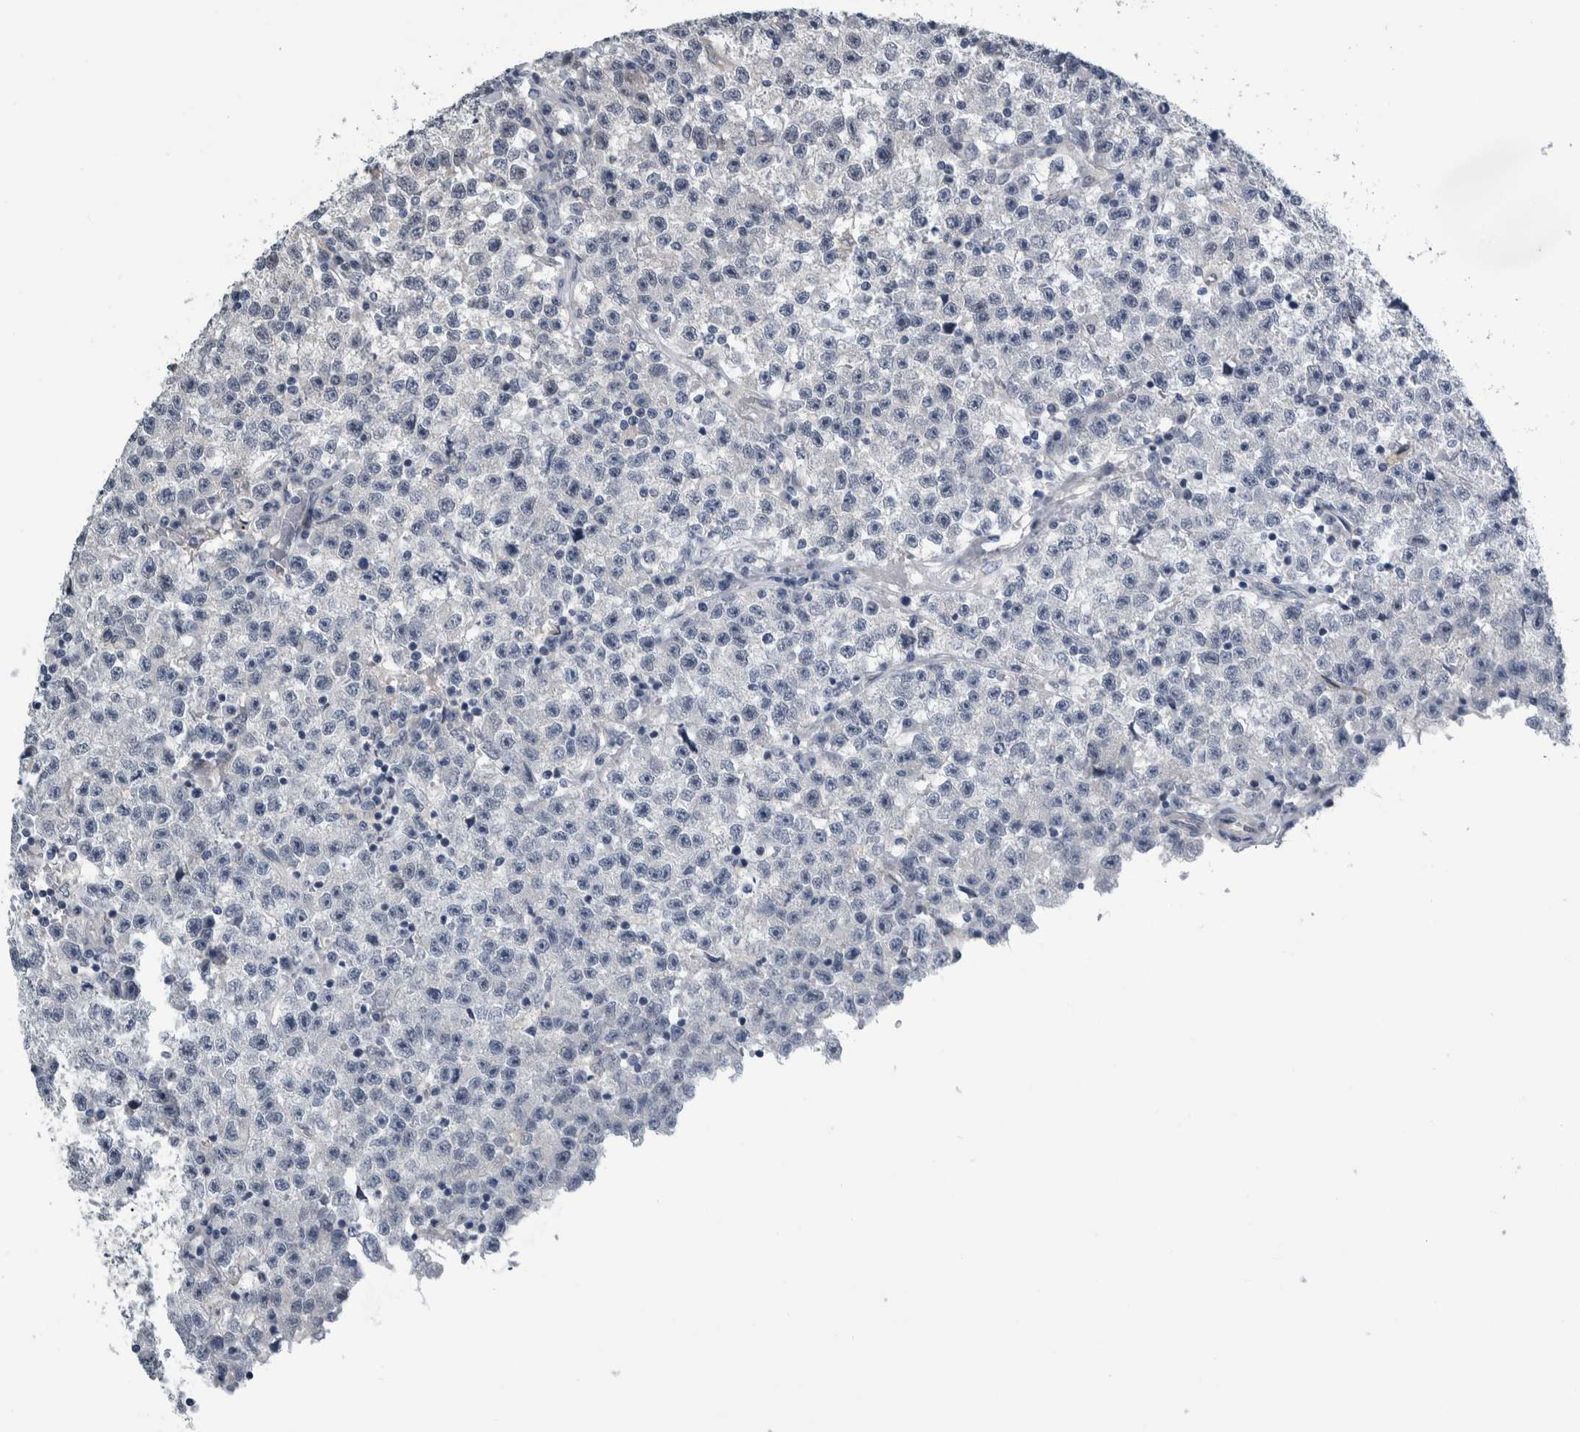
{"staining": {"intensity": "negative", "quantity": "none", "location": "none"}, "tissue": "testis cancer", "cell_type": "Tumor cells", "image_type": "cancer", "snomed": [{"axis": "morphology", "description": "Seminoma, NOS"}, {"axis": "topography", "description": "Testis"}], "caption": "This is a histopathology image of immunohistochemistry staining of testis seminoma, which shows no expression in tumor cells.", "gene": "COL14A1", "patient": {"sex": "male", "age": 22}}